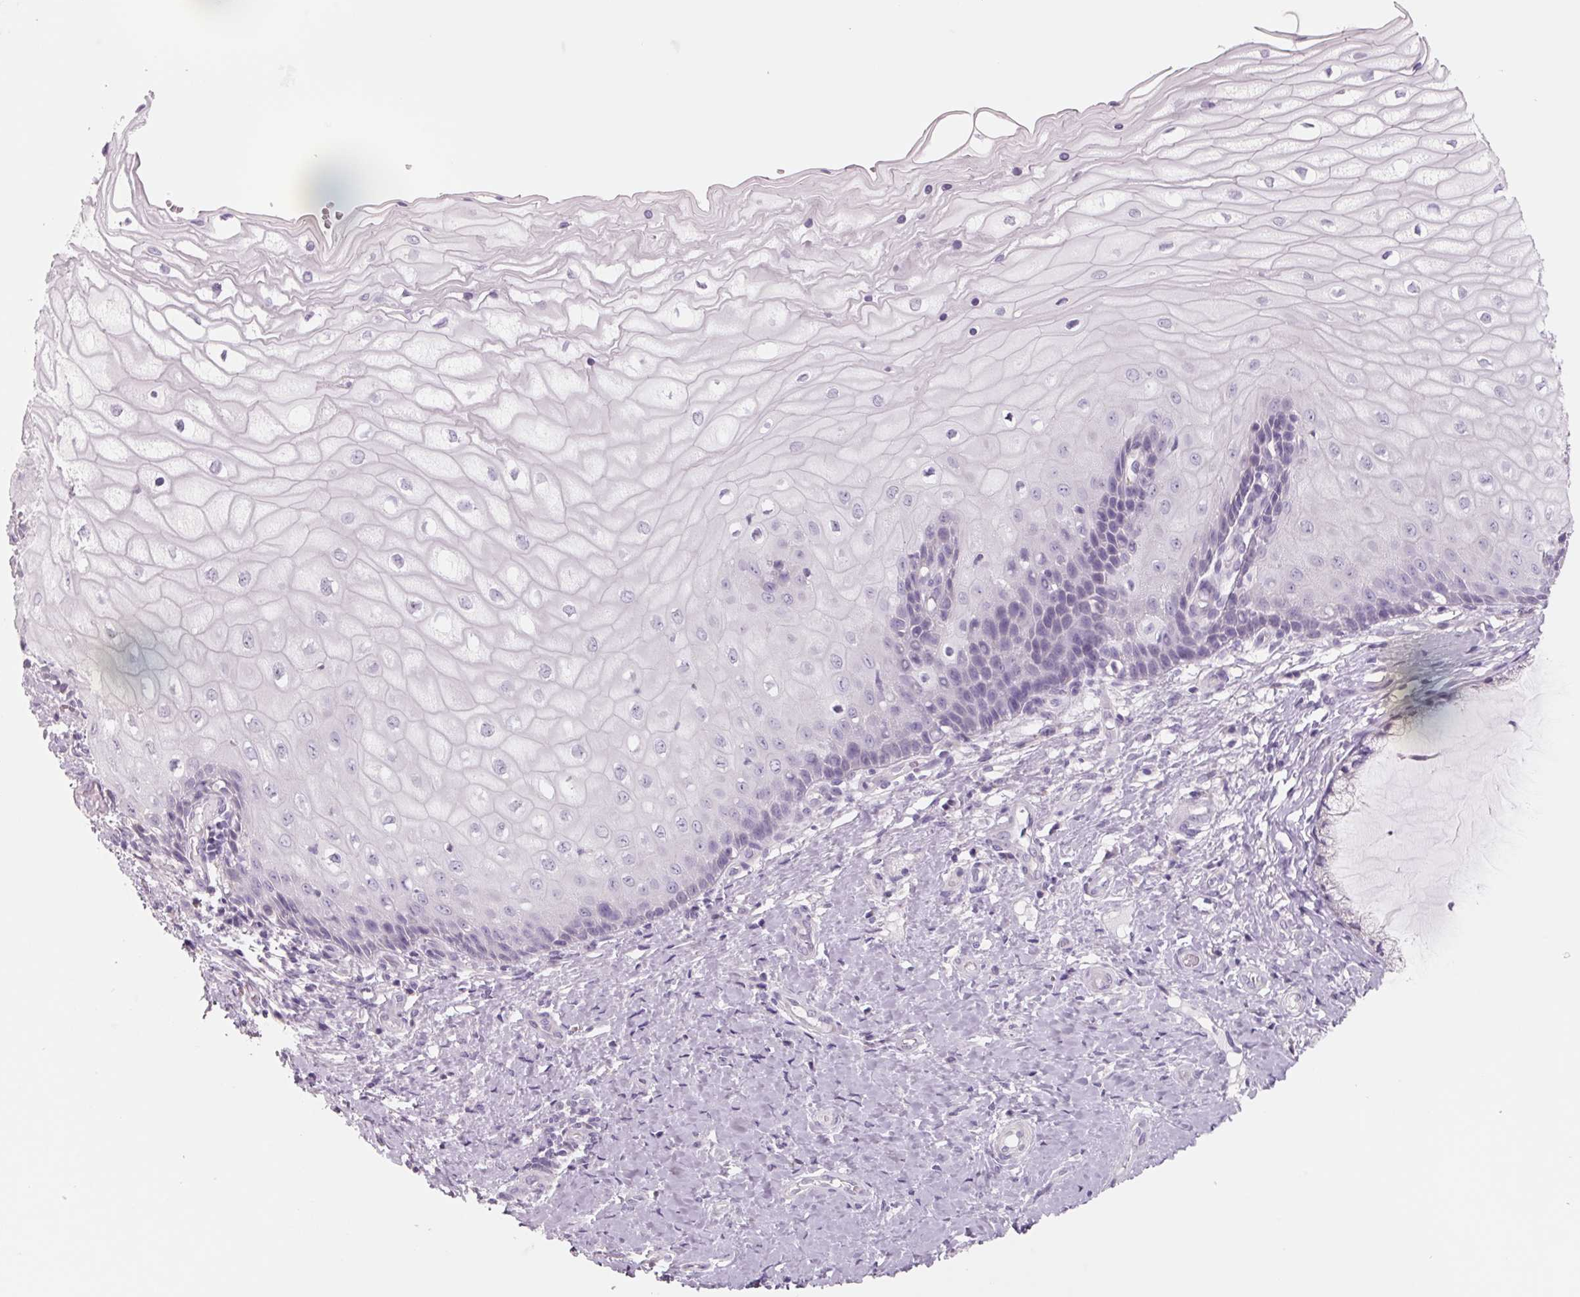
{"staining": {"intensity": "negative", "quantity": "none", "location": "none"}, "tissue": "cervix", "cell_type": "Glandular cells", "image_type": "normal", "snomed": [{"axis": "morphology", "description": "Normal tissue, NOS"}, {"axis": "topography", "description": "Cervix"}], "caption": "Immunohistochemistry histopathology image of unremarkable cervix stained for a protein (brown), which exhibits no positivity in glandular cells.", "gene": "FTCD", "patient": {"sex": "female", "age": 37}}